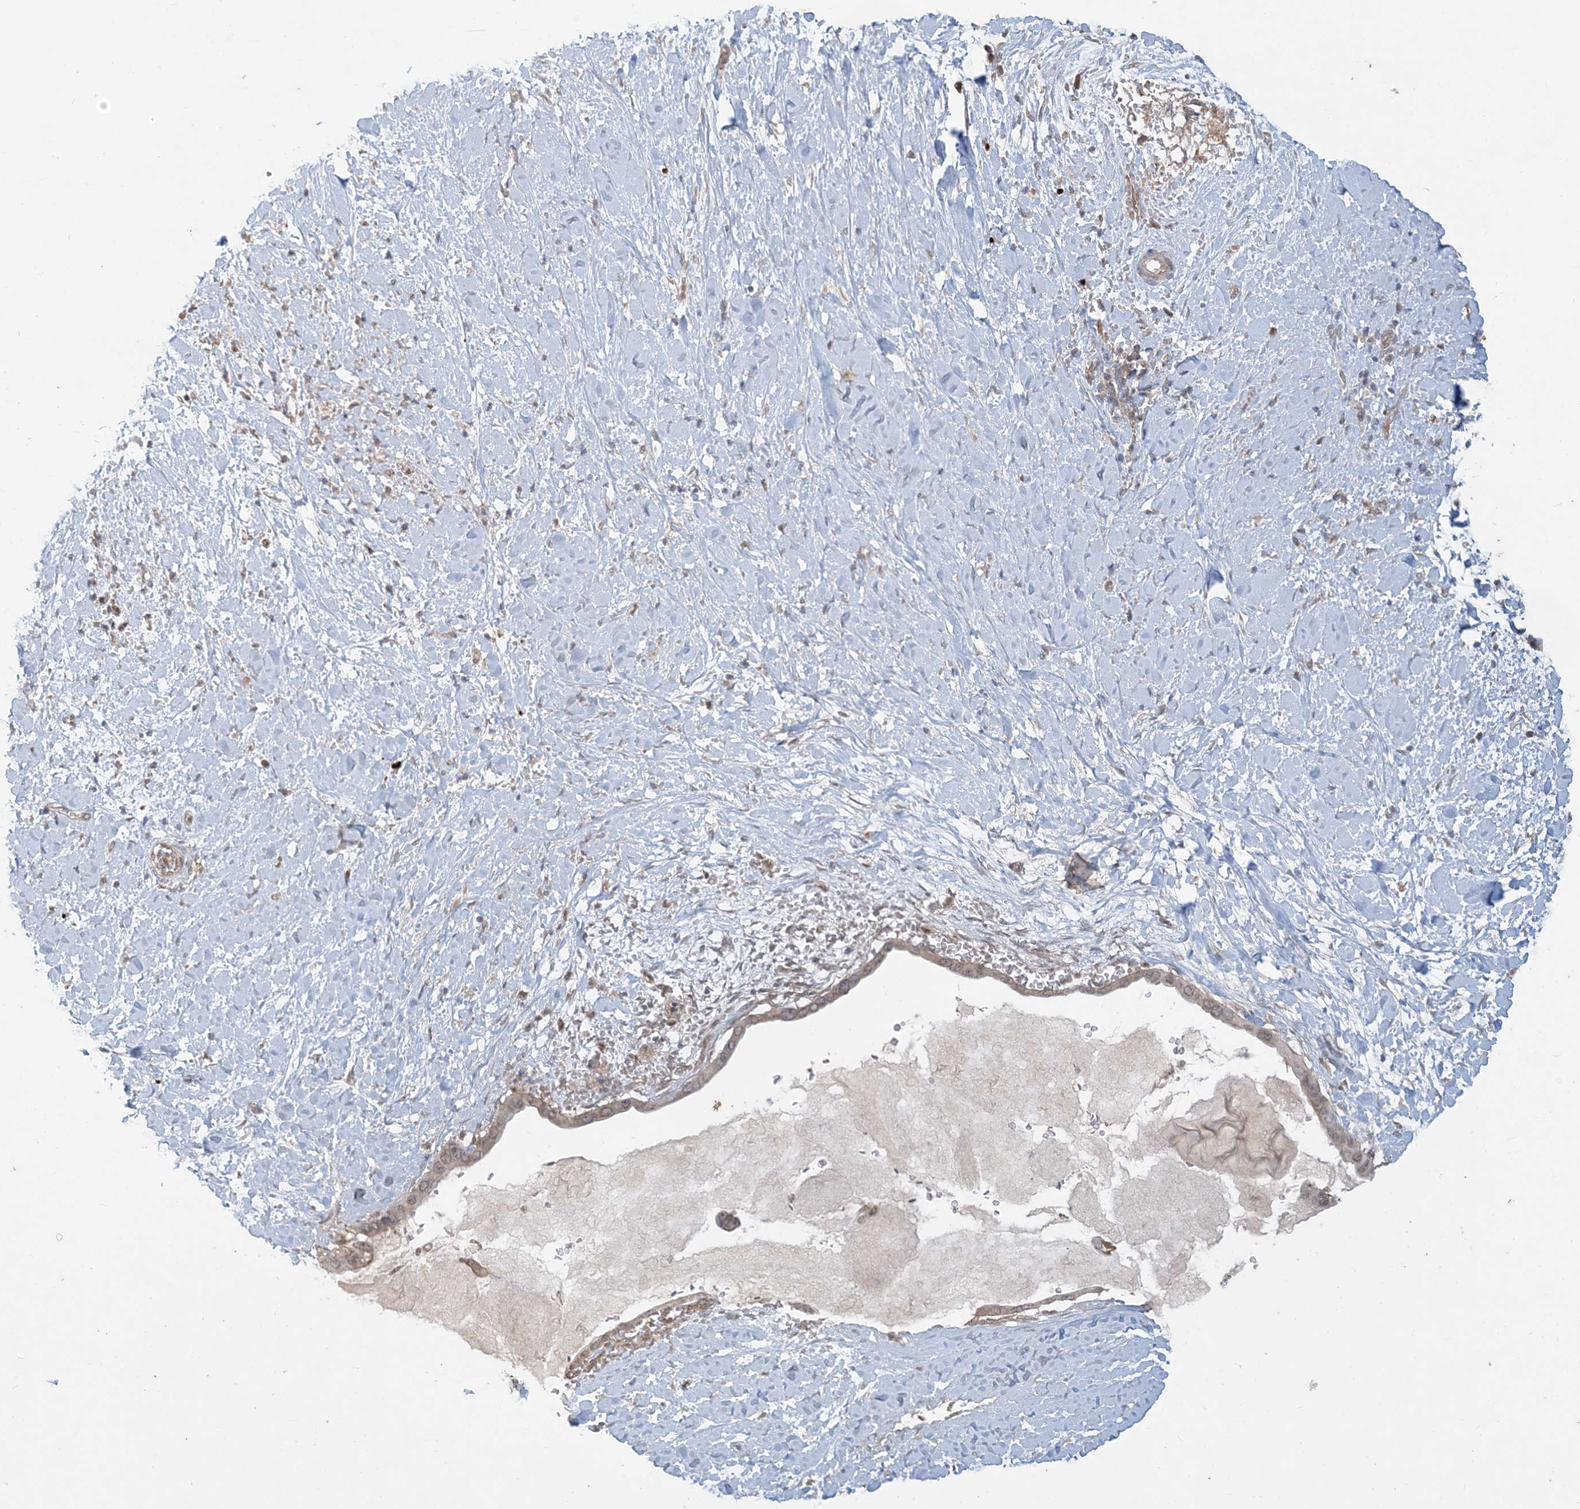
{"staining": {"intensity": "weak", "quantity": ">75%", "location": "cytoplasmic/membranous"}, "tissue": "pancreatic cancer", "cell_type": "Tumor cells", "image_type": "cancer", "snomed": [{"axis": "morphology", "description": "Adenocarcinoma, NOS"}, {"axis": "topography", "description": "Pancreas"}], "caption": "Protein expression analysis of human pancreatic cancer reveals weak cytoplasmic/membranous expression in approximately >75% of tumor cells. (DAB (3,3'-diaminobenzidine) = brown stain, brightfield microscopy at high magnification).", "gene": "MCOLN1", "patient": {"sex": "male", "age": 55}}